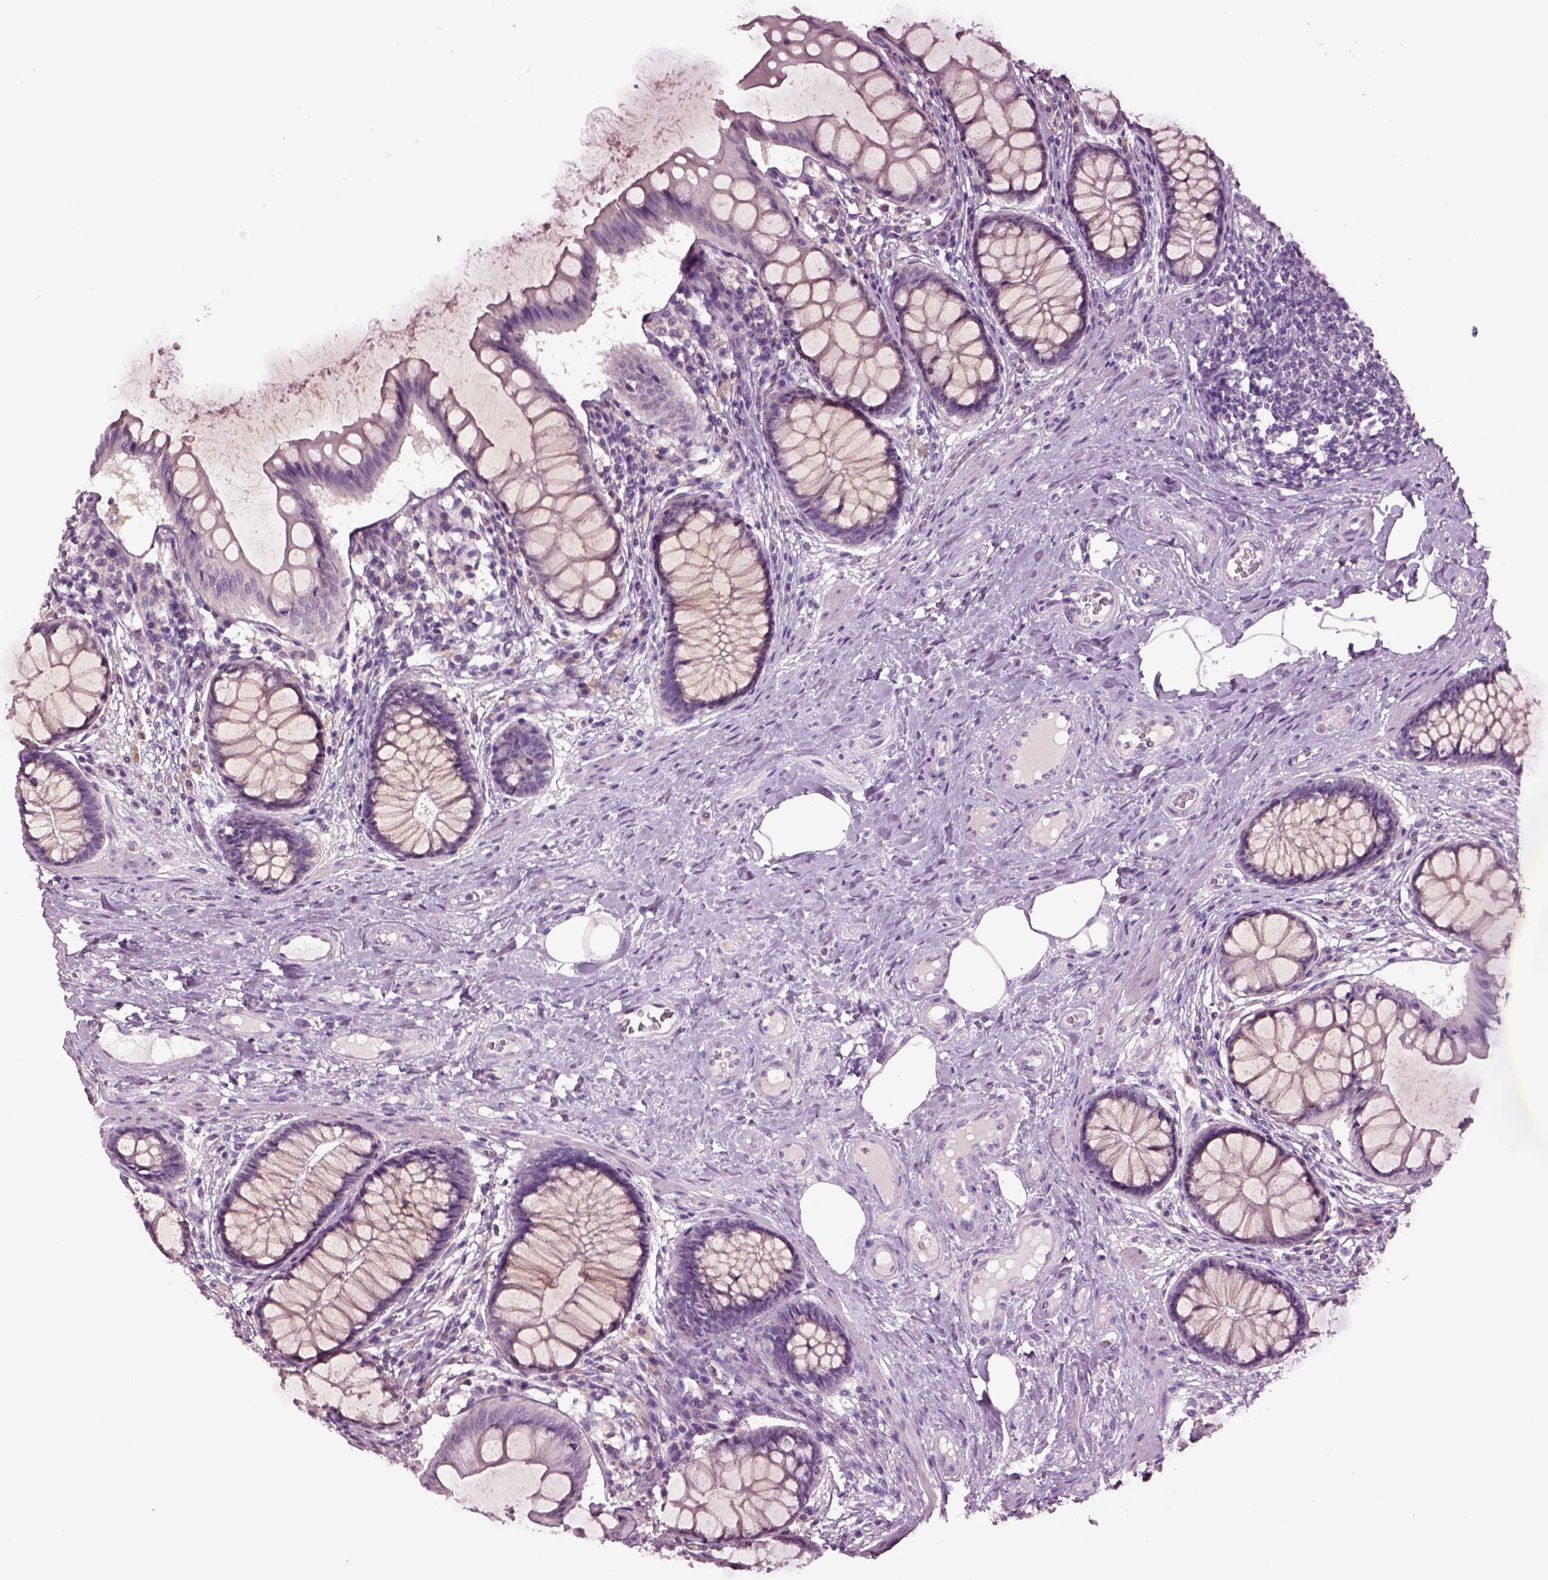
{"staining": {"intensity": "negative", "quantity": "none", "location": "none"}, "tissue": "colon", "cell_type": "Endothelial cells", "image_type": "normal", "snomed": [{"axis": "morphology", "description": "Normal tissue, NOS"}, {"axis": "topography", "description": "Colon"}], "caption": "Image shows no protein positivity in endothelial cells of unremarkable colon. The staining is performed using DAB (3,3'-diaminobenzidine) brown chromogen with nuclei counter-stained in using hematoxylin.", "gene": "CLPSL1", "patient": {"sex": "female", "age": 65}}